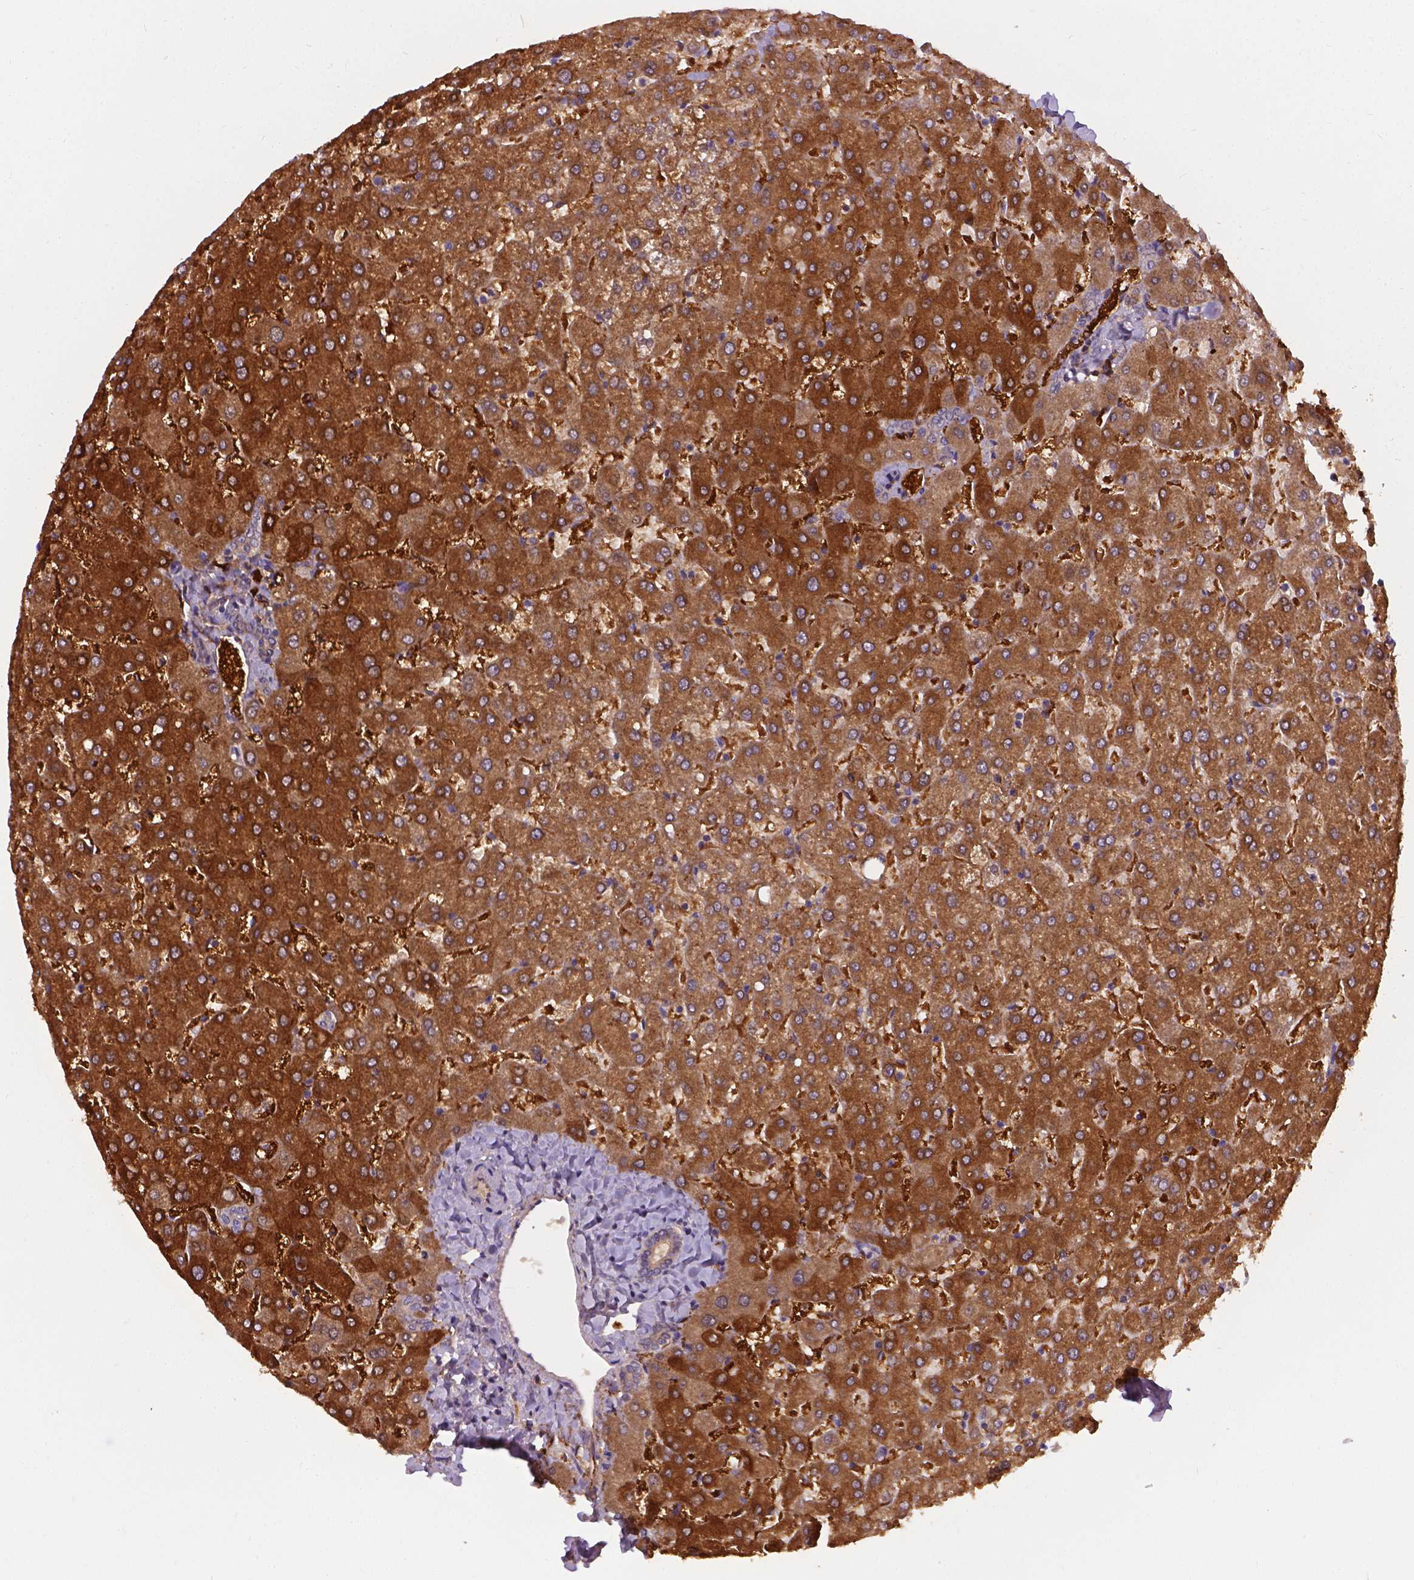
{"staining": {"intensity": "negative", "quantity": "none", "location": "none"}, "tissue": "liver", "cell_type": "Cholangiocytes", "image_type": "normal", "snomed": [{"axis": "morphology", "description": "Normal tissue, NOS"}, {"axis": "topography", "description": "Liver"}], "caption": "Cholangiocytes are negative for protein expression in unremarkable human liver. (DAB (3,3'-diaminobenzidine) immunohistochemistry visualized using brightfield microscopy, high magnification).", "gene": "TM4SF18", "patient": {"sex": "female", "age": 50}}